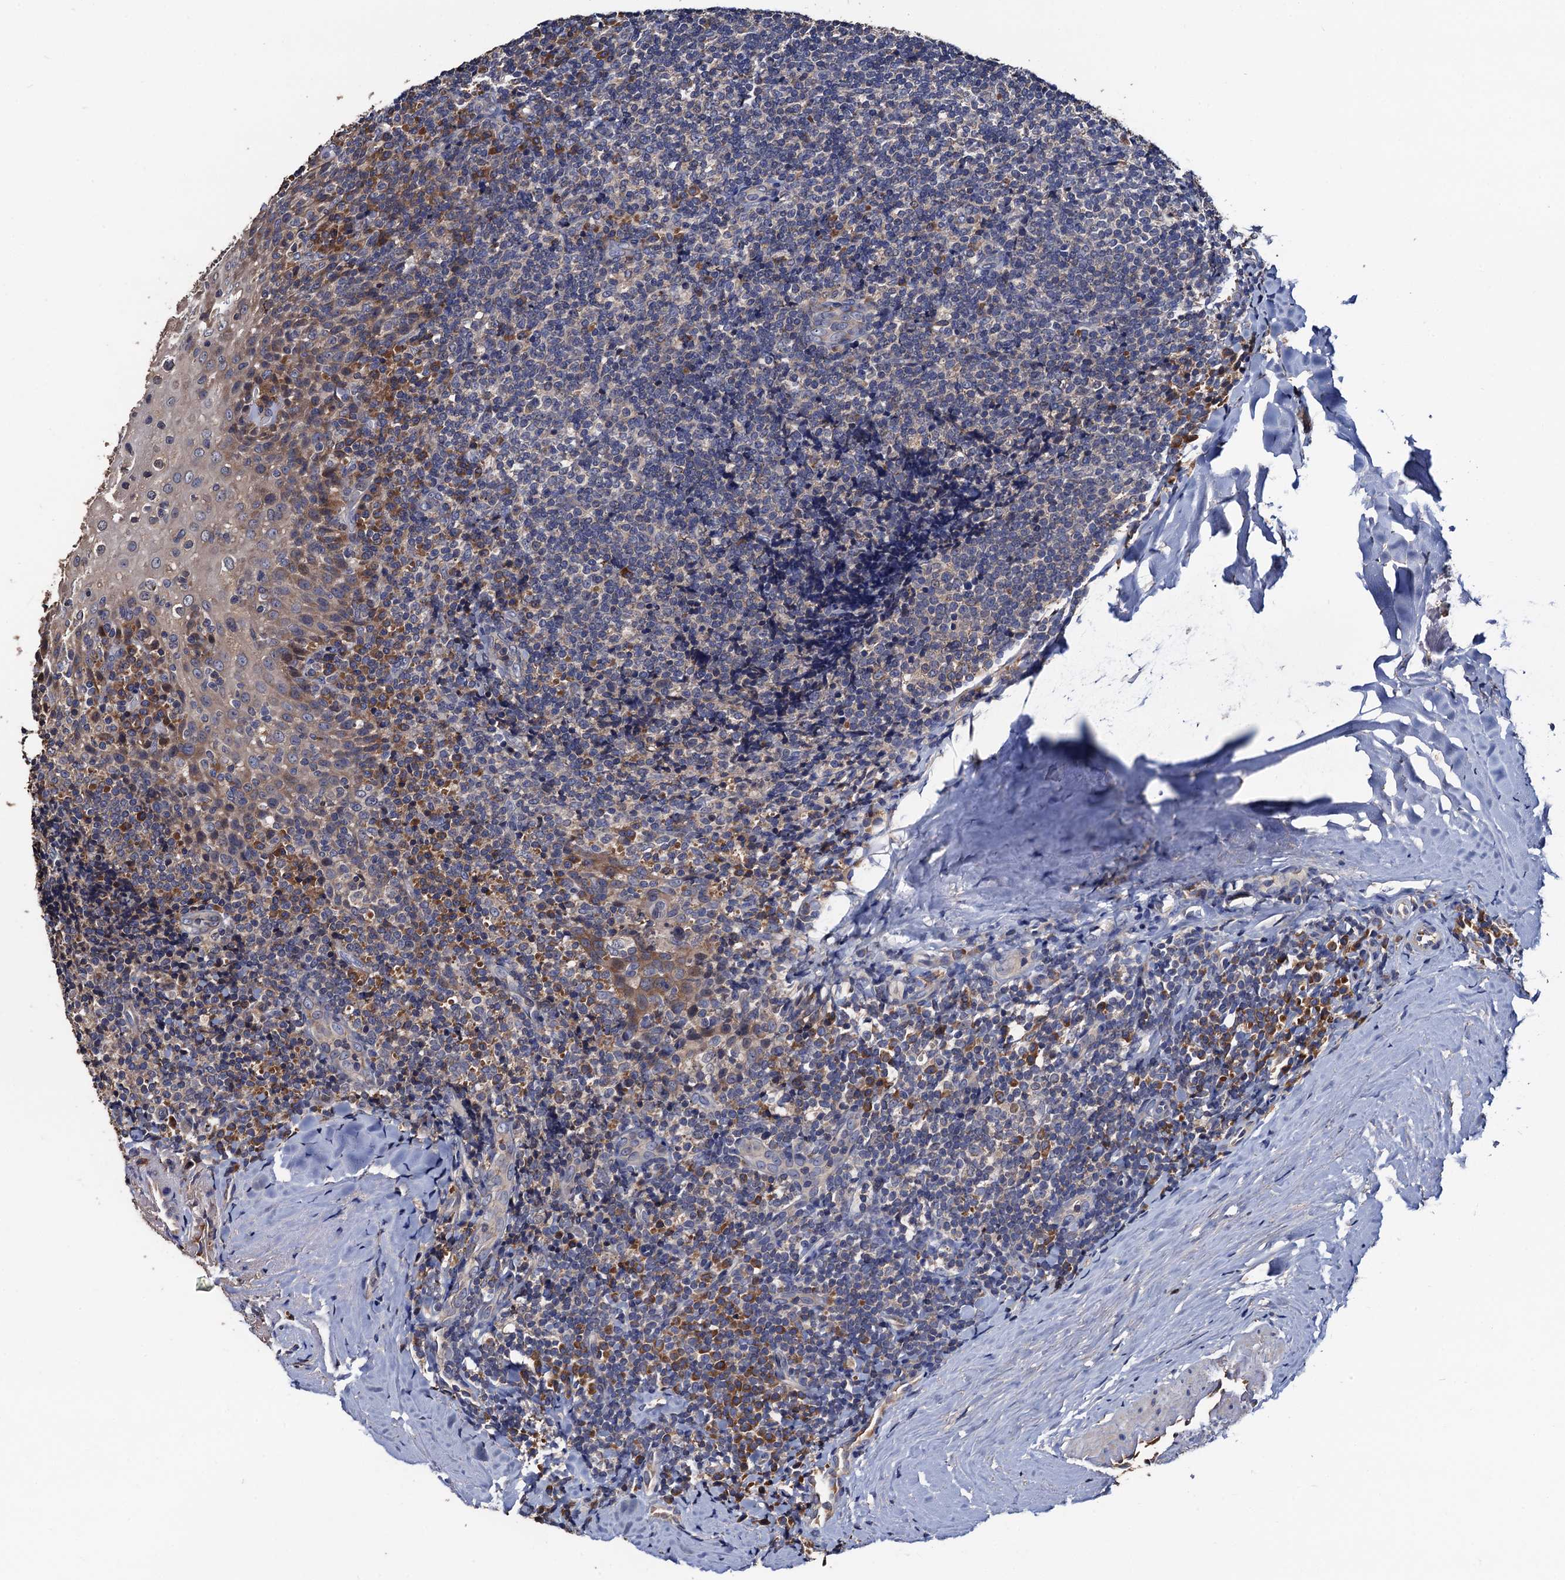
{"staining": {"intensity": "moderate", "quantity": "<25%", "location": "cytoplasmic/membranous"}, "tissue": "tonsil", "cell_type": "Germinal center cells", "image_type": "normal", "snomed": [{"axis": "morphology", "description": "Normal tissue, NOS"}, {"axis": "topography", "description": "Tonsil"}], "caption": "This micrograph displays immunohistochemistry staining of unremarkable tonsil, with low moderate cytoplasmic/membranous positivity in about <25% of germinal center cells.", "gene": "RGS11", "patient": {"sex": "male", "age": 37}}